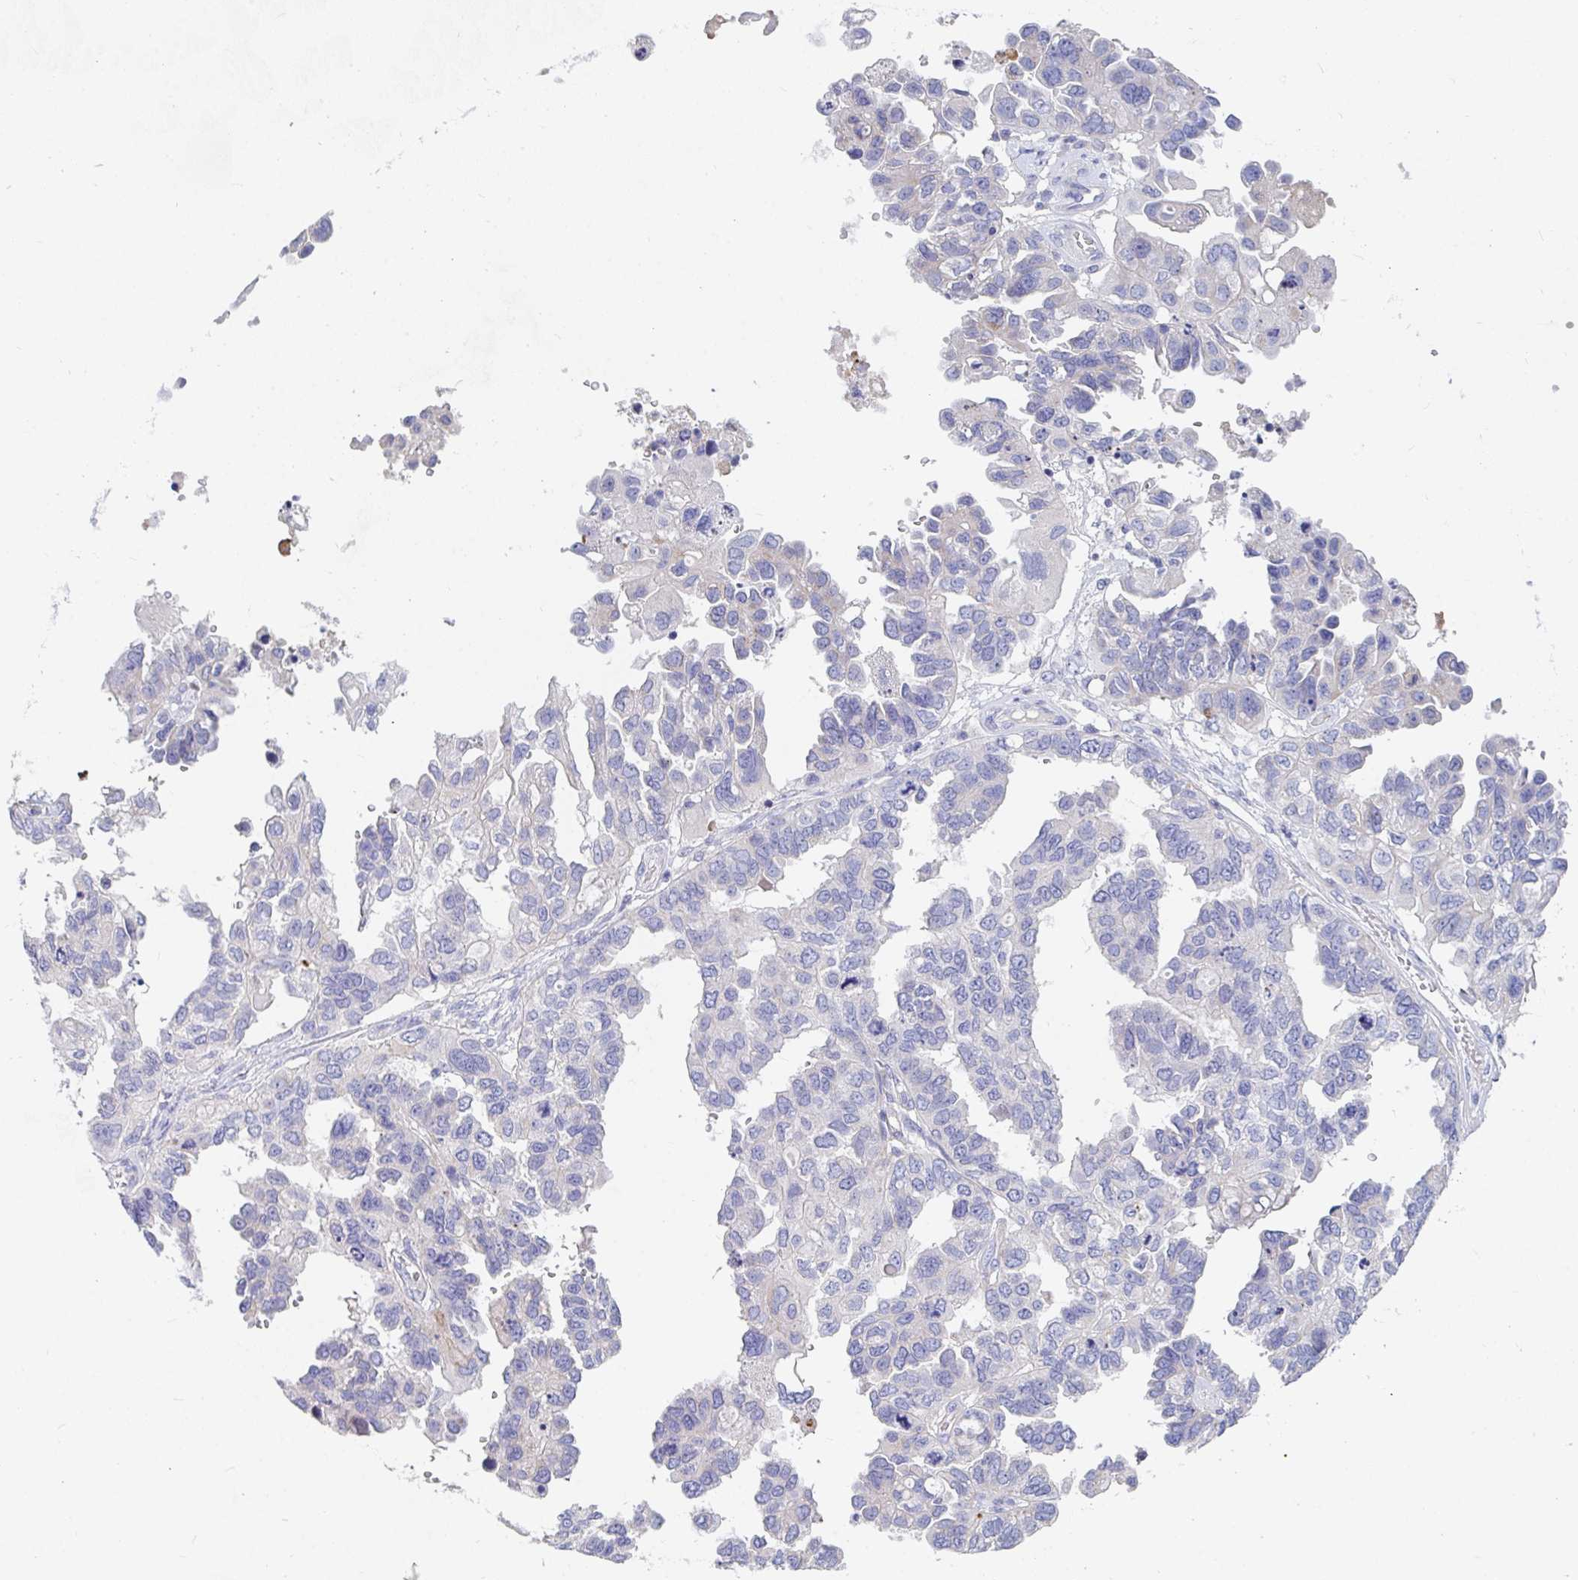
{"staining": {"intensity": "negative", "quantity": "none", "location": "none"}, "tissue": "ovarian cancer", "cell_type": "Tumor cells", "image_type": "cancer", "snomed": [{"axis": "morphology", "description": "Cystadenocarcinoma, serous, NOS"}, {"axis": "topography", "description": "Ovary"}], "caption": "An immunohistochemistry (IHC) photomicrograph of ovarian cancer (serous cystadenocarcinoma) is shown. There is no staining in tumor cells of ovarian cancer (serous cystadenocarcinoma).", "gene": "ZNF561", "patient": {"sex": "female", "age": 53}}